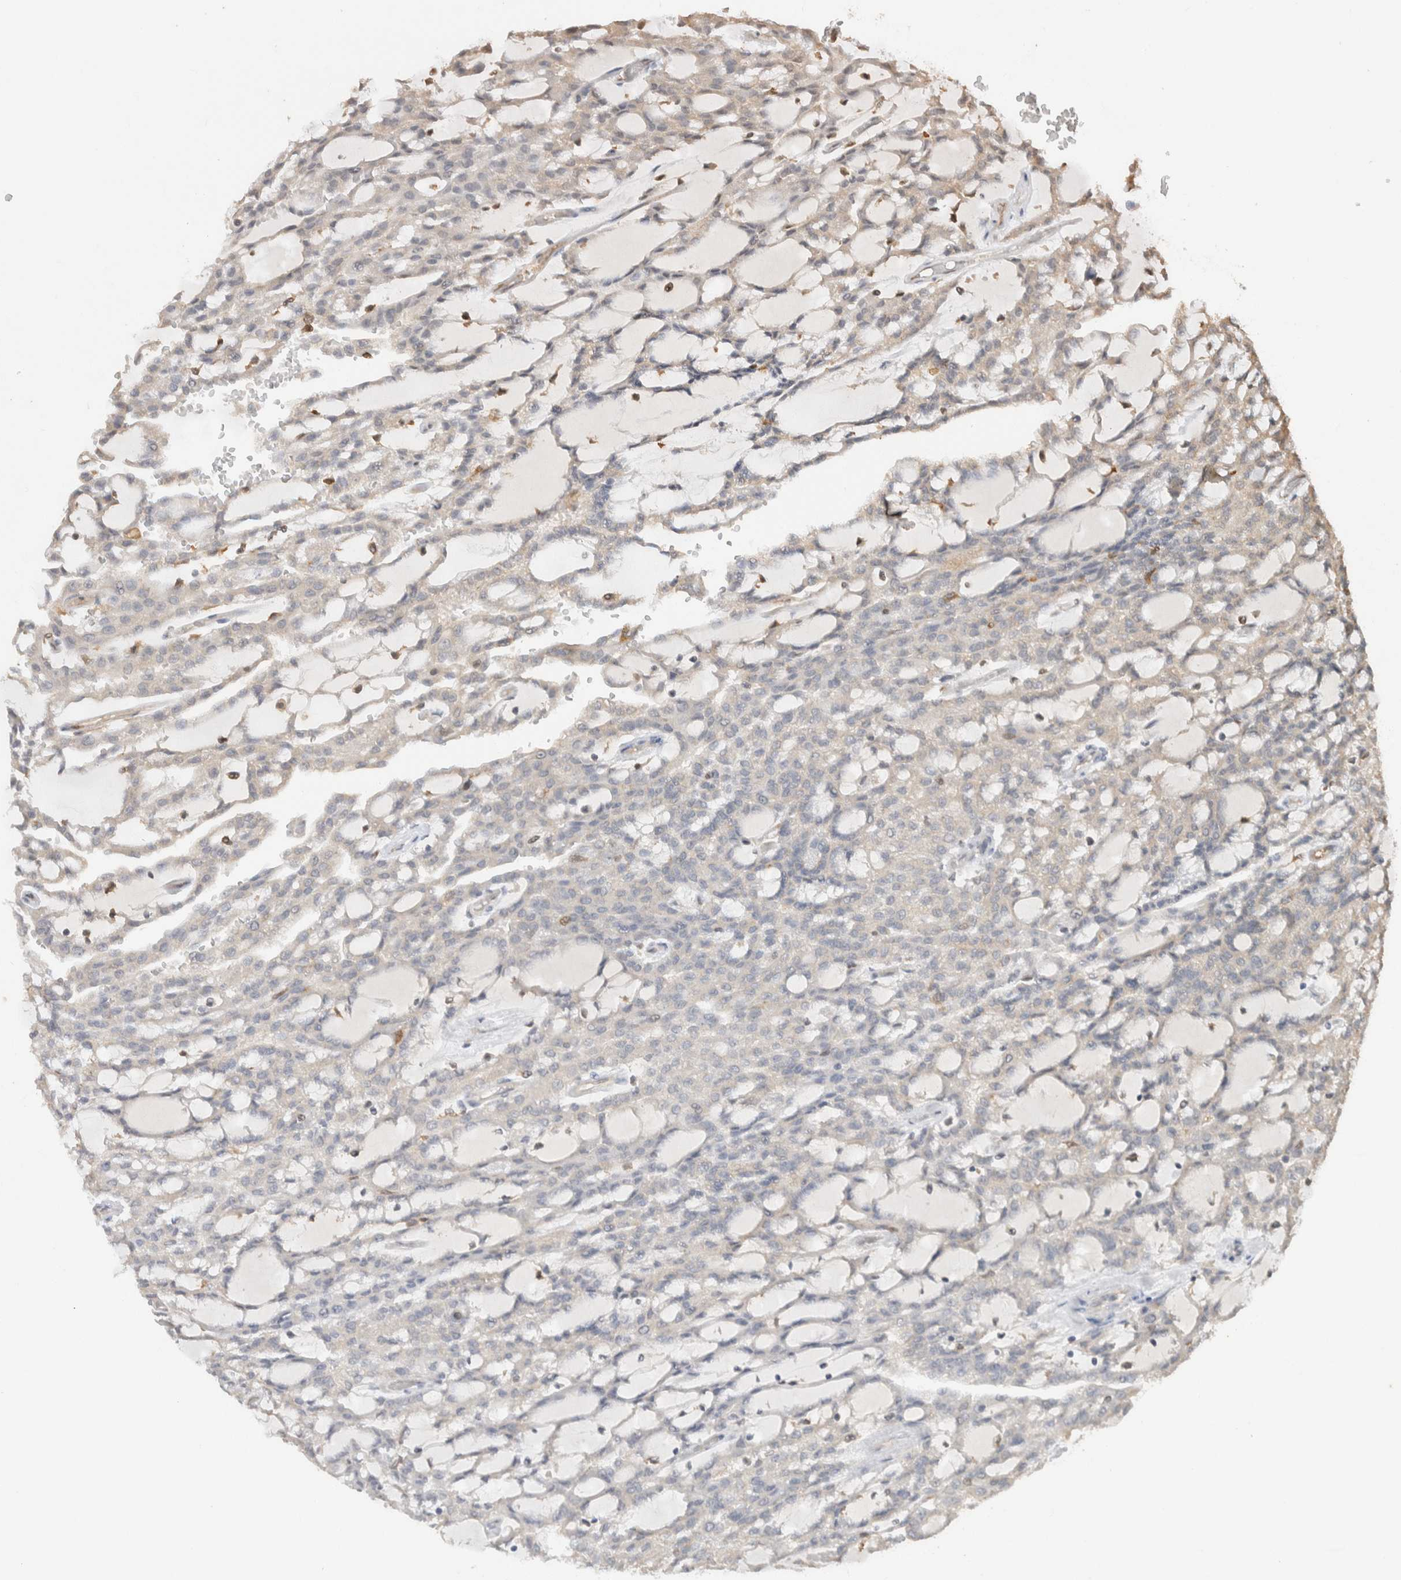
{"staining": {"intensity": "weak", "quantity": "<25%", "location": "cytoplasmic/membranous"}, "tissue": "renal cancer", "cell_type": "Tumor cells", "image_type": "cancer", "snomed": [{"axis": "morphology", "description": "Adenocarcinoma, NOS"}, {"axis": "topography", "description": "Kidney"}], "caption": "Tumor cells are negative for brown protein staining in adenocarcinoma (renal). The staining was performed using DAB (3,3'-diaminobenzidine) to visualize the protein expression in brown, while the nuclei were stained in blue with hematoxylin (Magnification: 20x).", "gene": "YWHAH", "patient": {"sex": "male", "age": 63}}